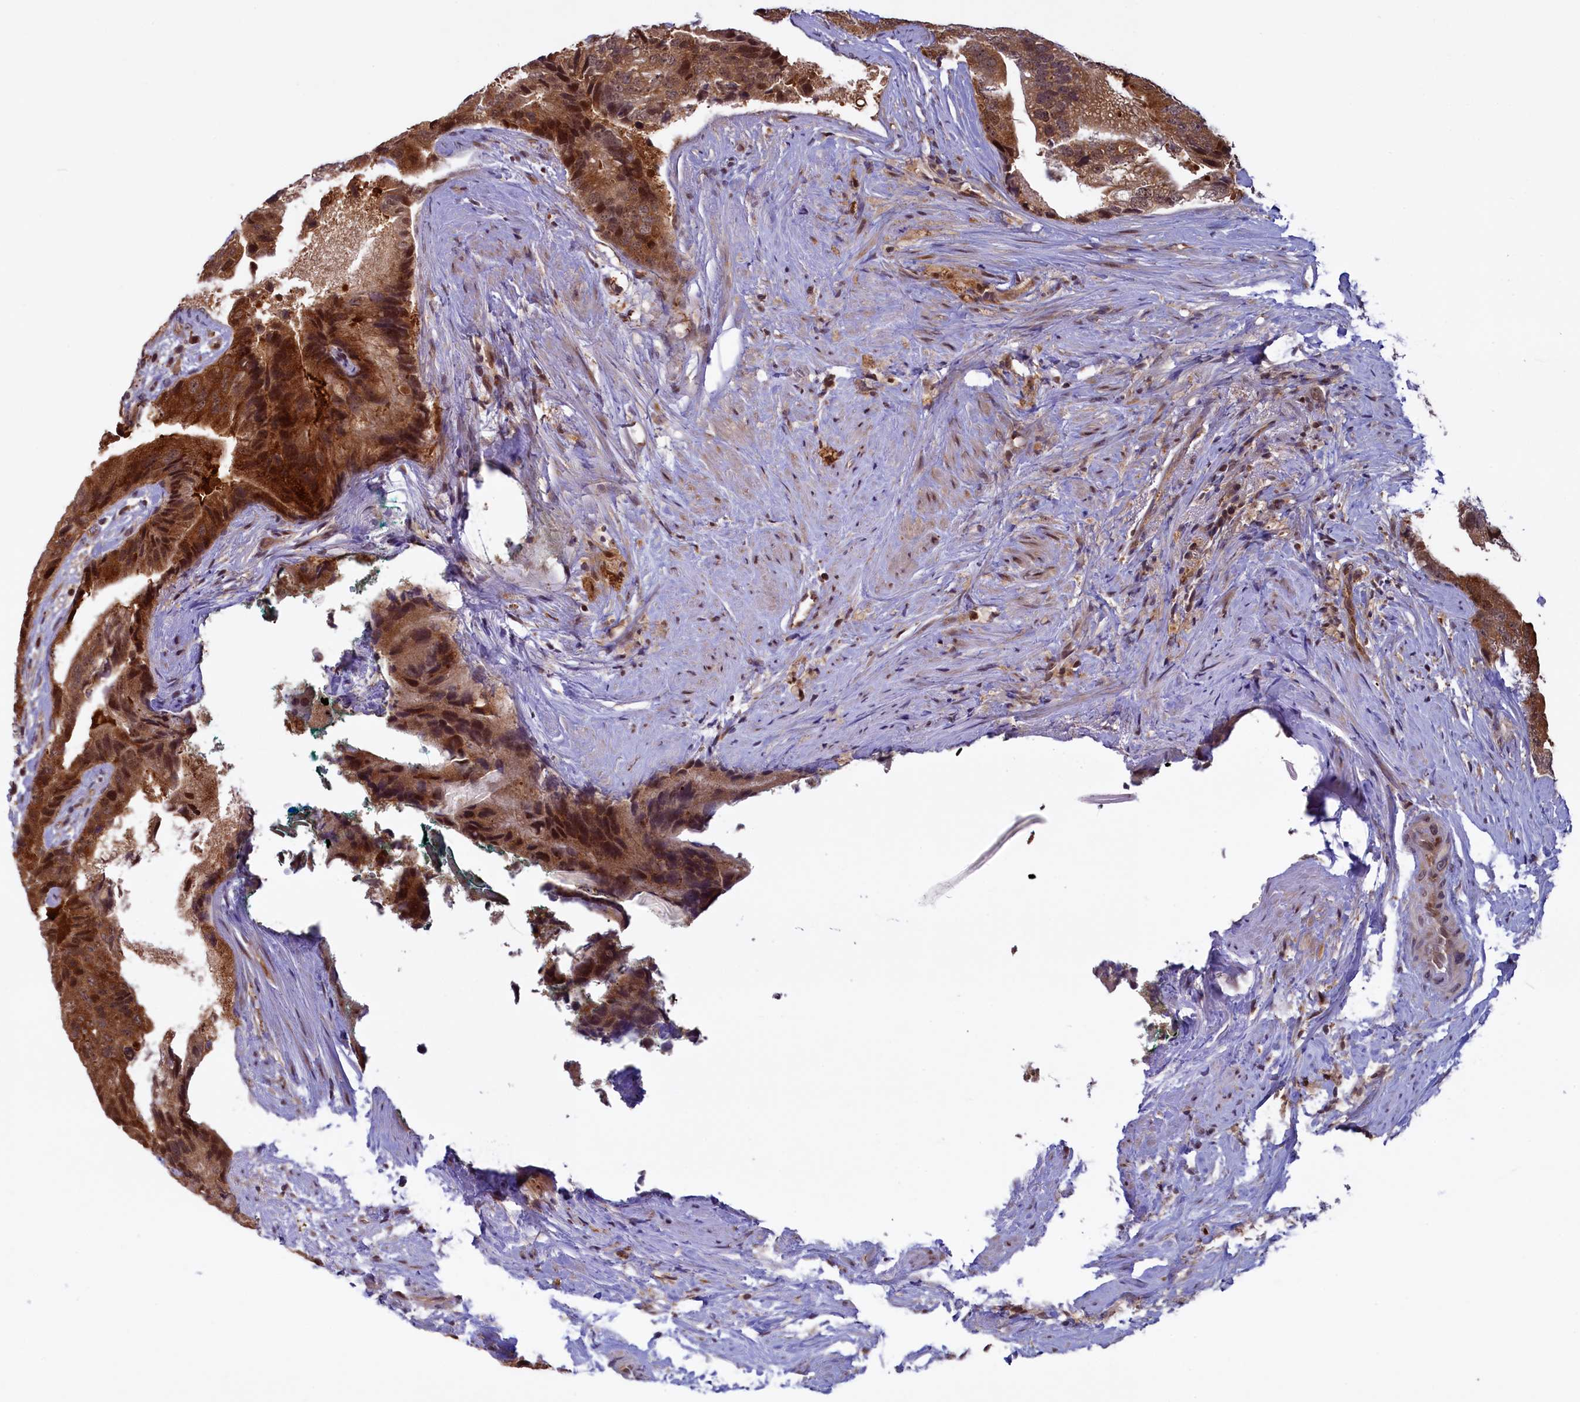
{"staining": {"intensity": "strong", "quantity": ">75%", "location": "cytoplasmic/membranous,nuclear"}, "tissue": "prostate cancer", "cell_type": "Tumor cells", "image_type": "cancer", "snomed": [{"axis": "morphology", "description": "Adenocarcinoma, High grade"}, {"axis": "topography", "description": "Prostate"}], "caption": "This micrograph displays immunohistochemistry staining of human prostate cancer (high-grade adenocarcinoma), with high strong cytoplasmic/membranous and nuclear positivity in approximately >75% of tumor cells.", "gene": "SLC7A6OS", "patient": {"sex": "male", "age": 70}}